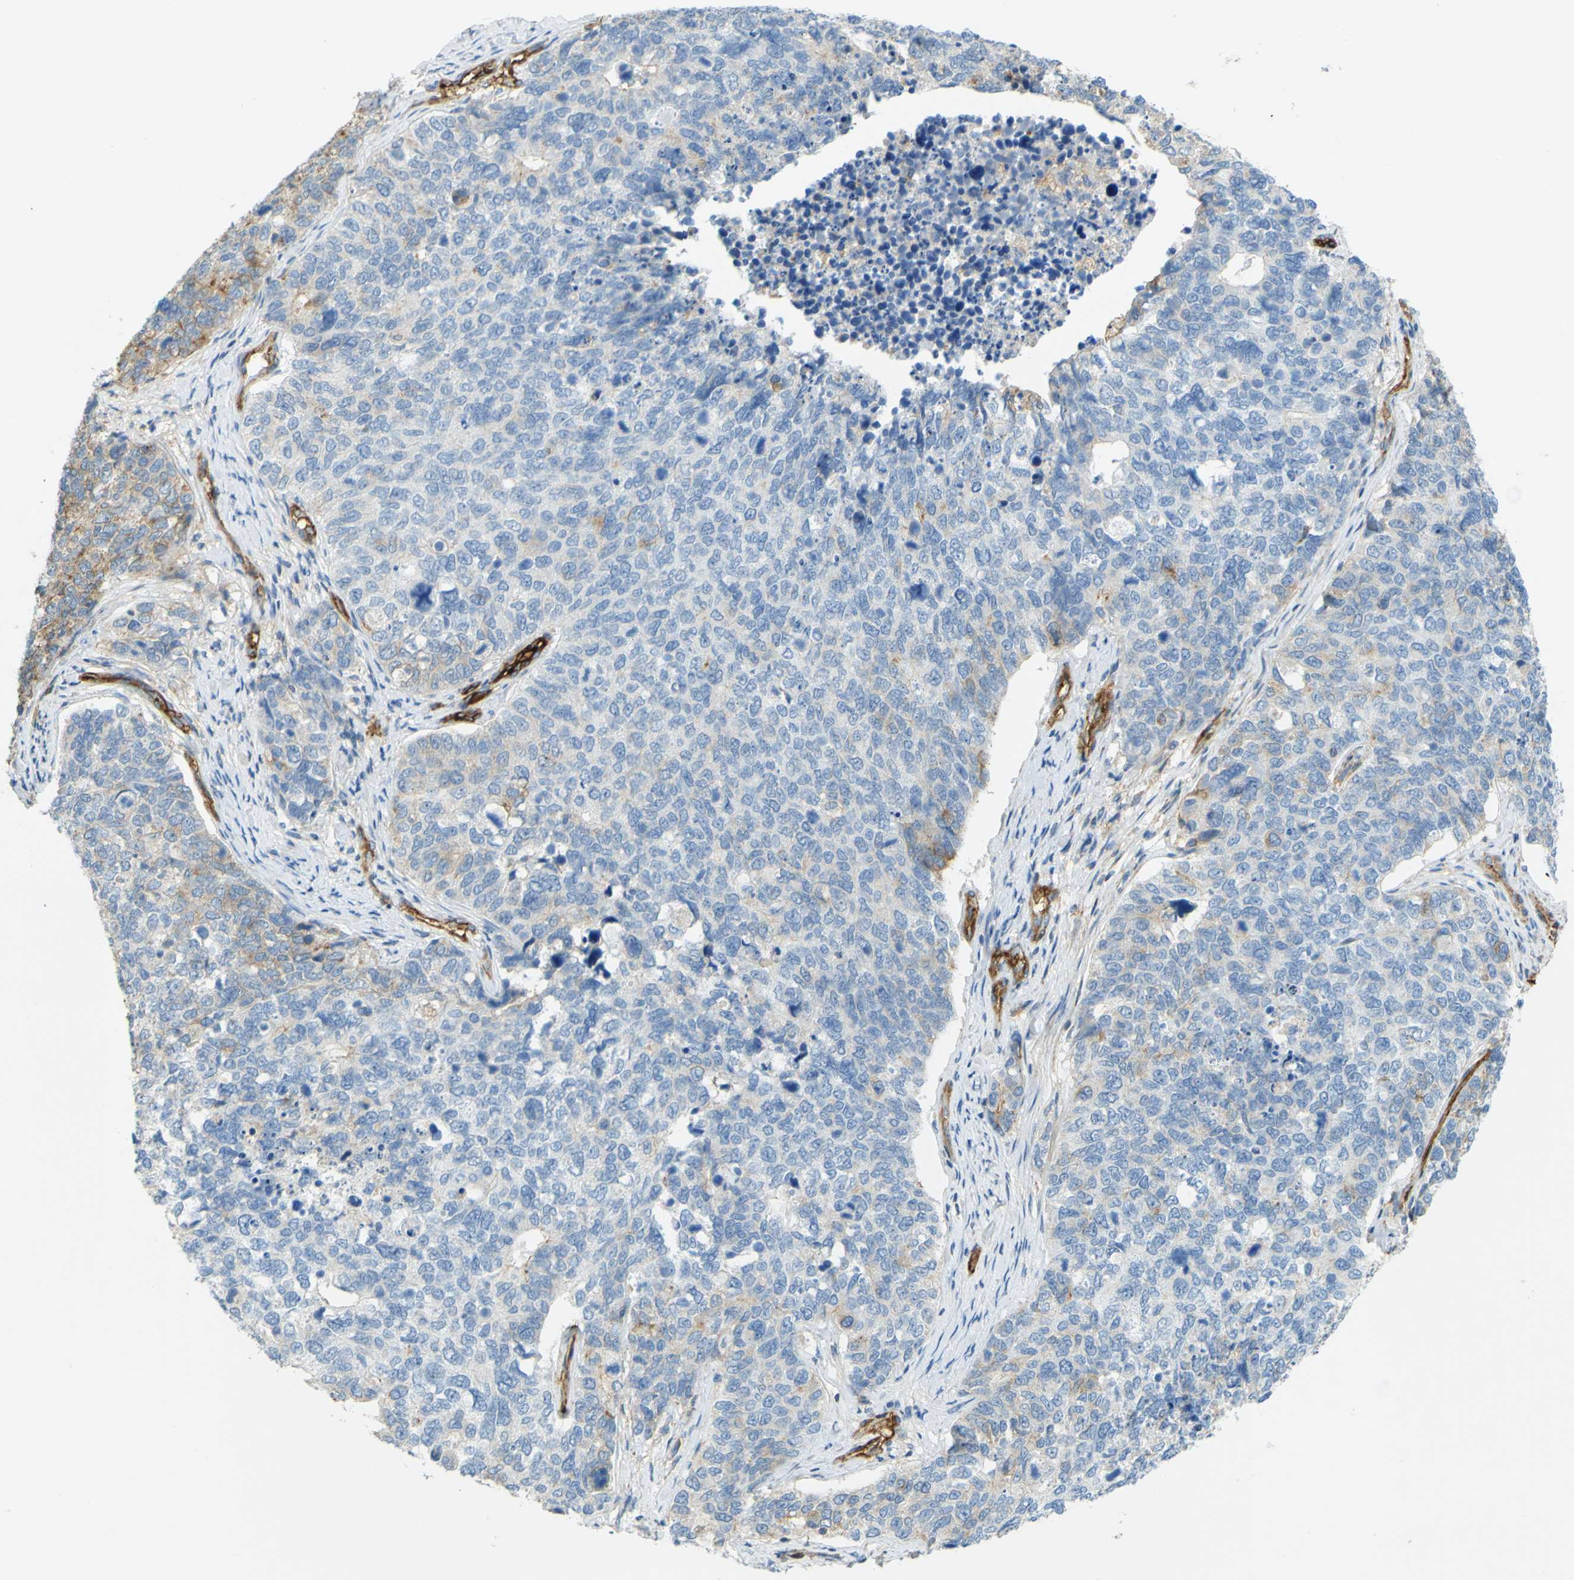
{"staining": {"intensity": "moderate", "quantity": "<25%", "location": "cytoplasmic/membranous"}, "tissue": "cervical cancer", "cell_type": "Tumor cells", "image_type": "cancer", "snomed": [{"axis": "morphology", "description": "Squamous cell carcinoma, NOS"}, {"axis": "topography", "description": "Cervix"}], "caption": "An immunohistochemistry (IHC) image of tumor tissue is shown. Protein staining in brown shows moderate cytoplasmic/membranous positivity in cervical cancer (squamous cell carcinoma) within tumor cells.", "gene": "PLXDC1", "patient": {"sex": "female", "age": 63}}